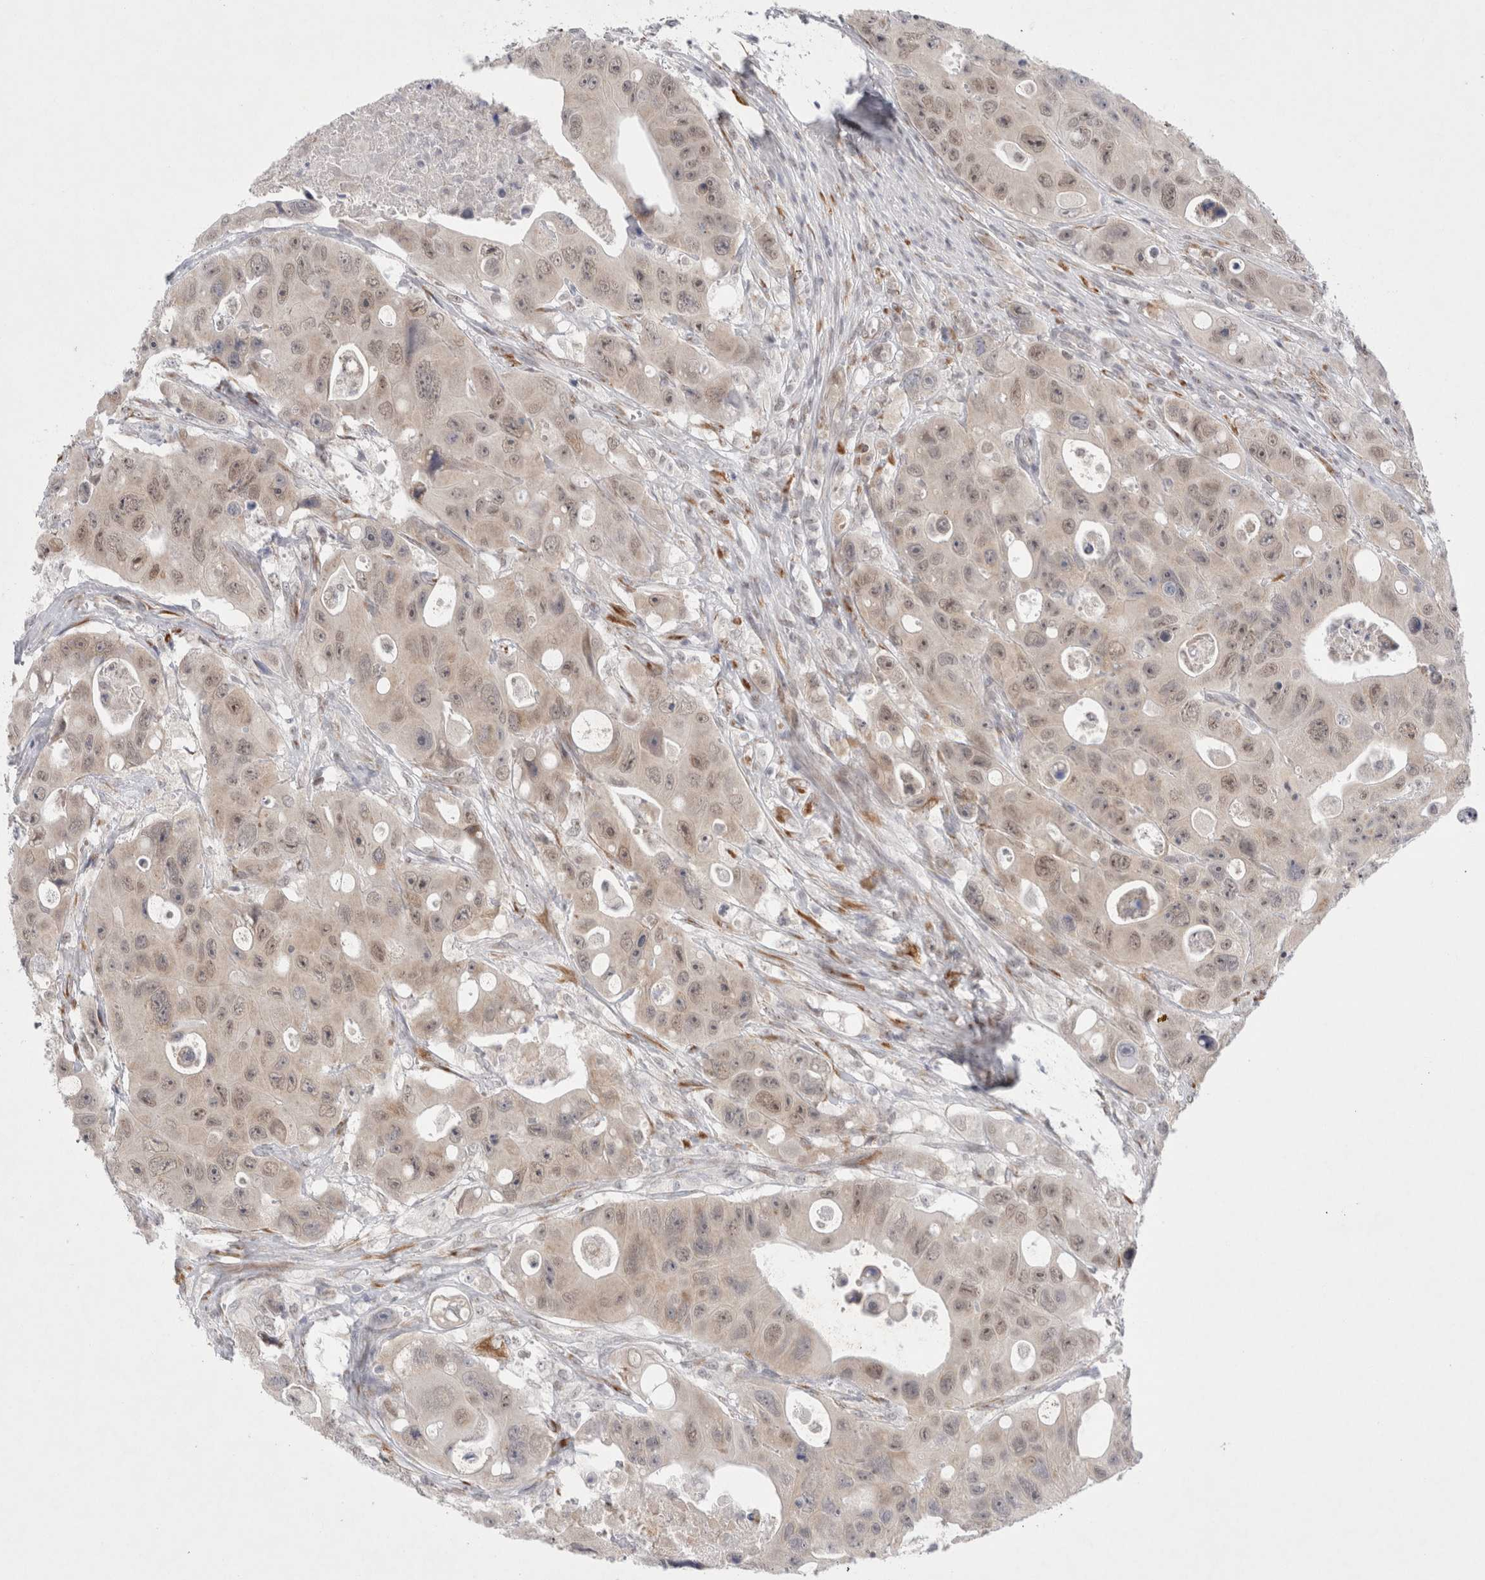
{"staining": {"intensity": "weak", "quantity": "25%-75%", "location": "nuclear"}, "tissue": "colorectal cancer", "cell_type": "Tumor cells", "image_type": "cancer", "snomed": [{"axis": "morphology", "description": "Adenocarcinoma, NOS"}, {"axis": "topography", "description": "Colon"}], "caption": "Human colorectal cancer (adenocarcinoma) stained with a protein marker displays weak staining in tumor cells.", "gene": "TRMT1L", "patient": {"sex": "female", "age": 46}}